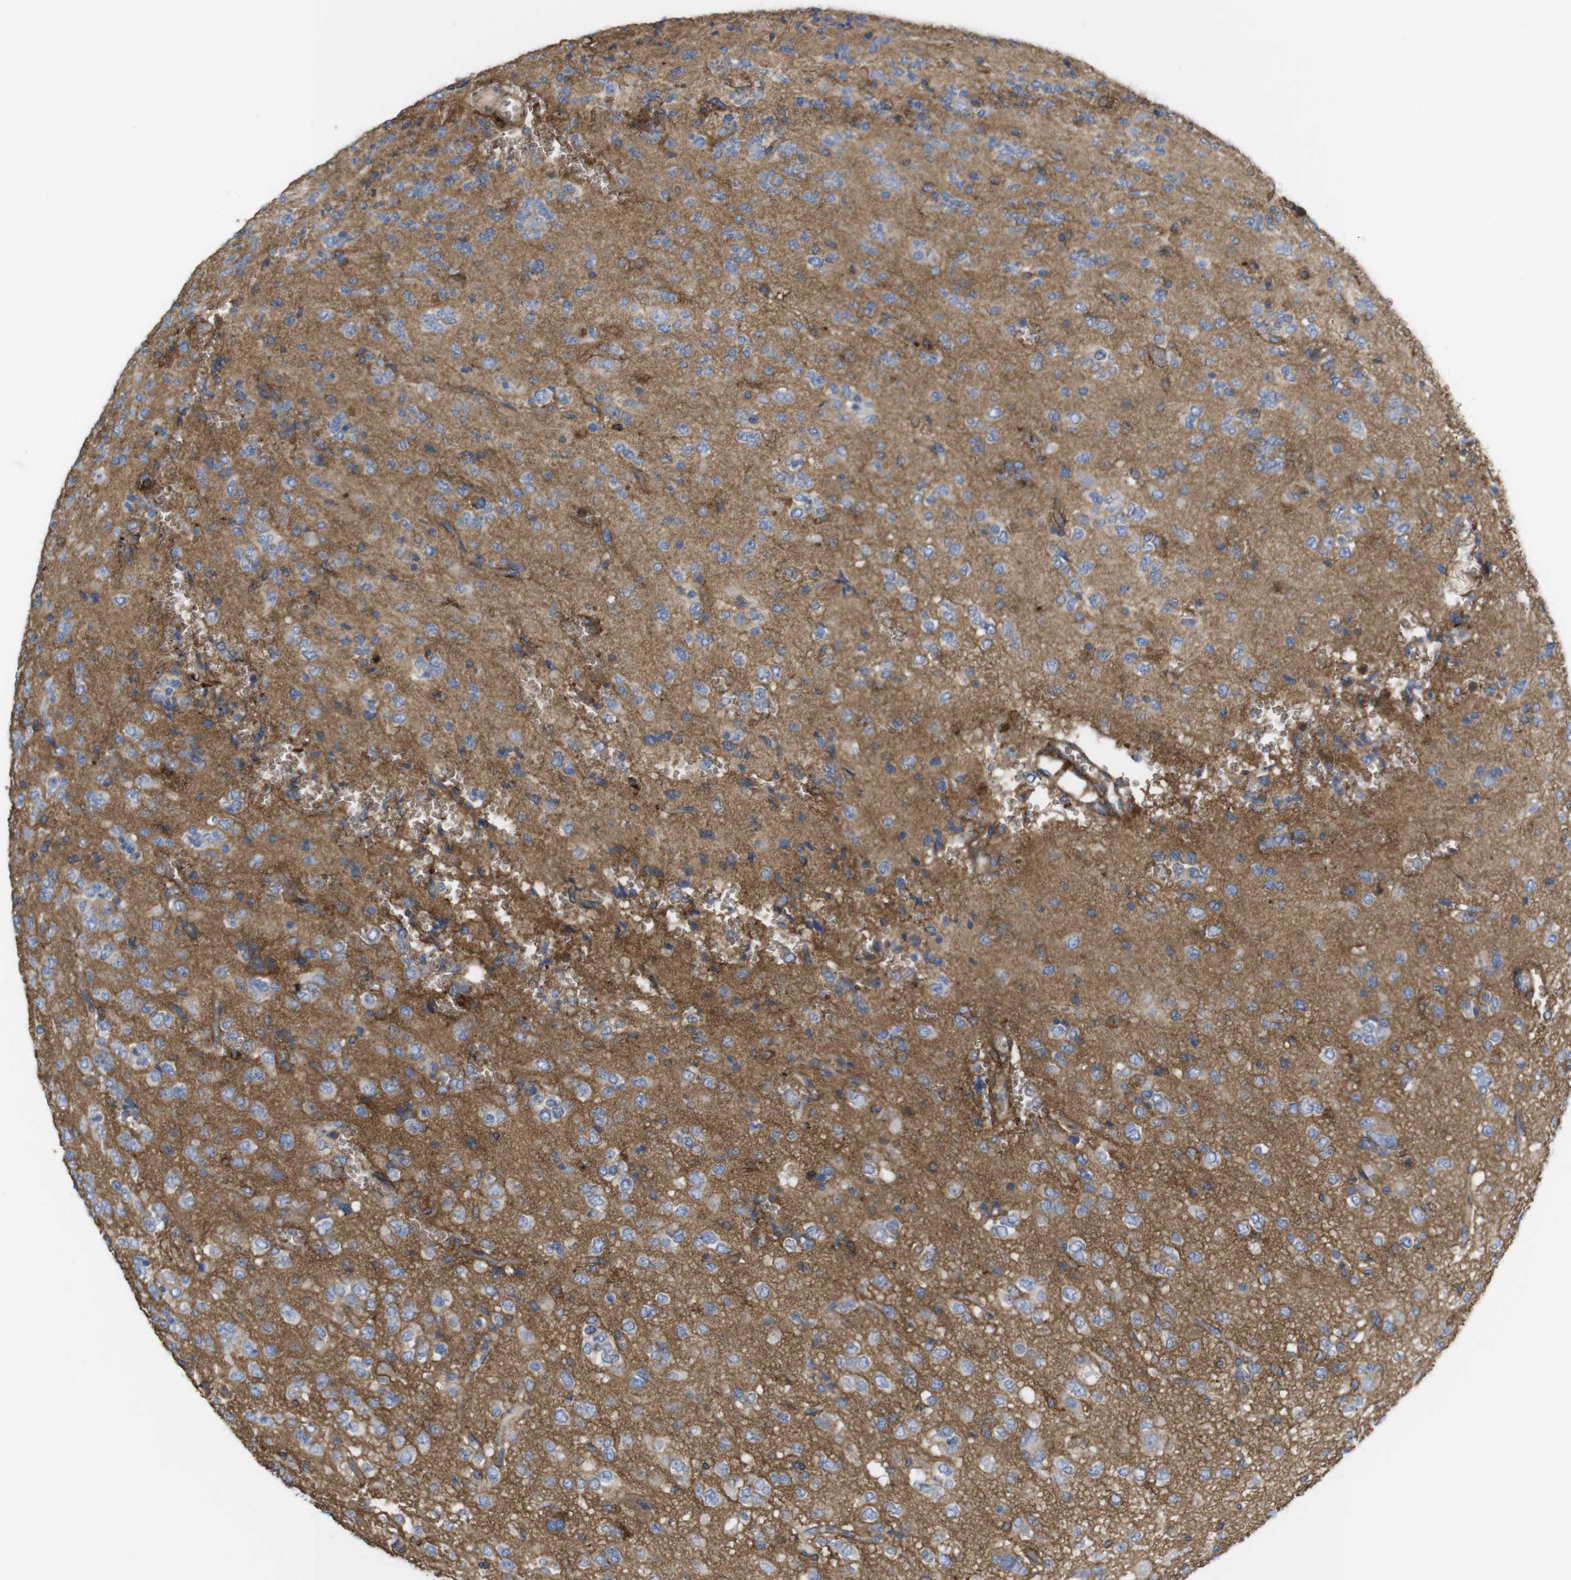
{"staining": {"intensity": "moderate", "quantity": "25%-75%", "location": "cytoplasmic/membranous"}, "tissue": "glioma", "cell_type": "Tumor cells", "image_type": "cancer", "snomed": [{"axis": "morphology", "description": "Glioma, malignant, Low grade"}, {"axis": "topography", "description": "Brain"}], "caption": "Moderate cytoplasmic/membranous positivity is appreciated in approximately 25%-75% of tumor cells in glioma. (Brightfield microscopy of DAB IHC at high magnification).", "gene": "CYBRD1", "patient": {"sex": "male", "age": 38}}